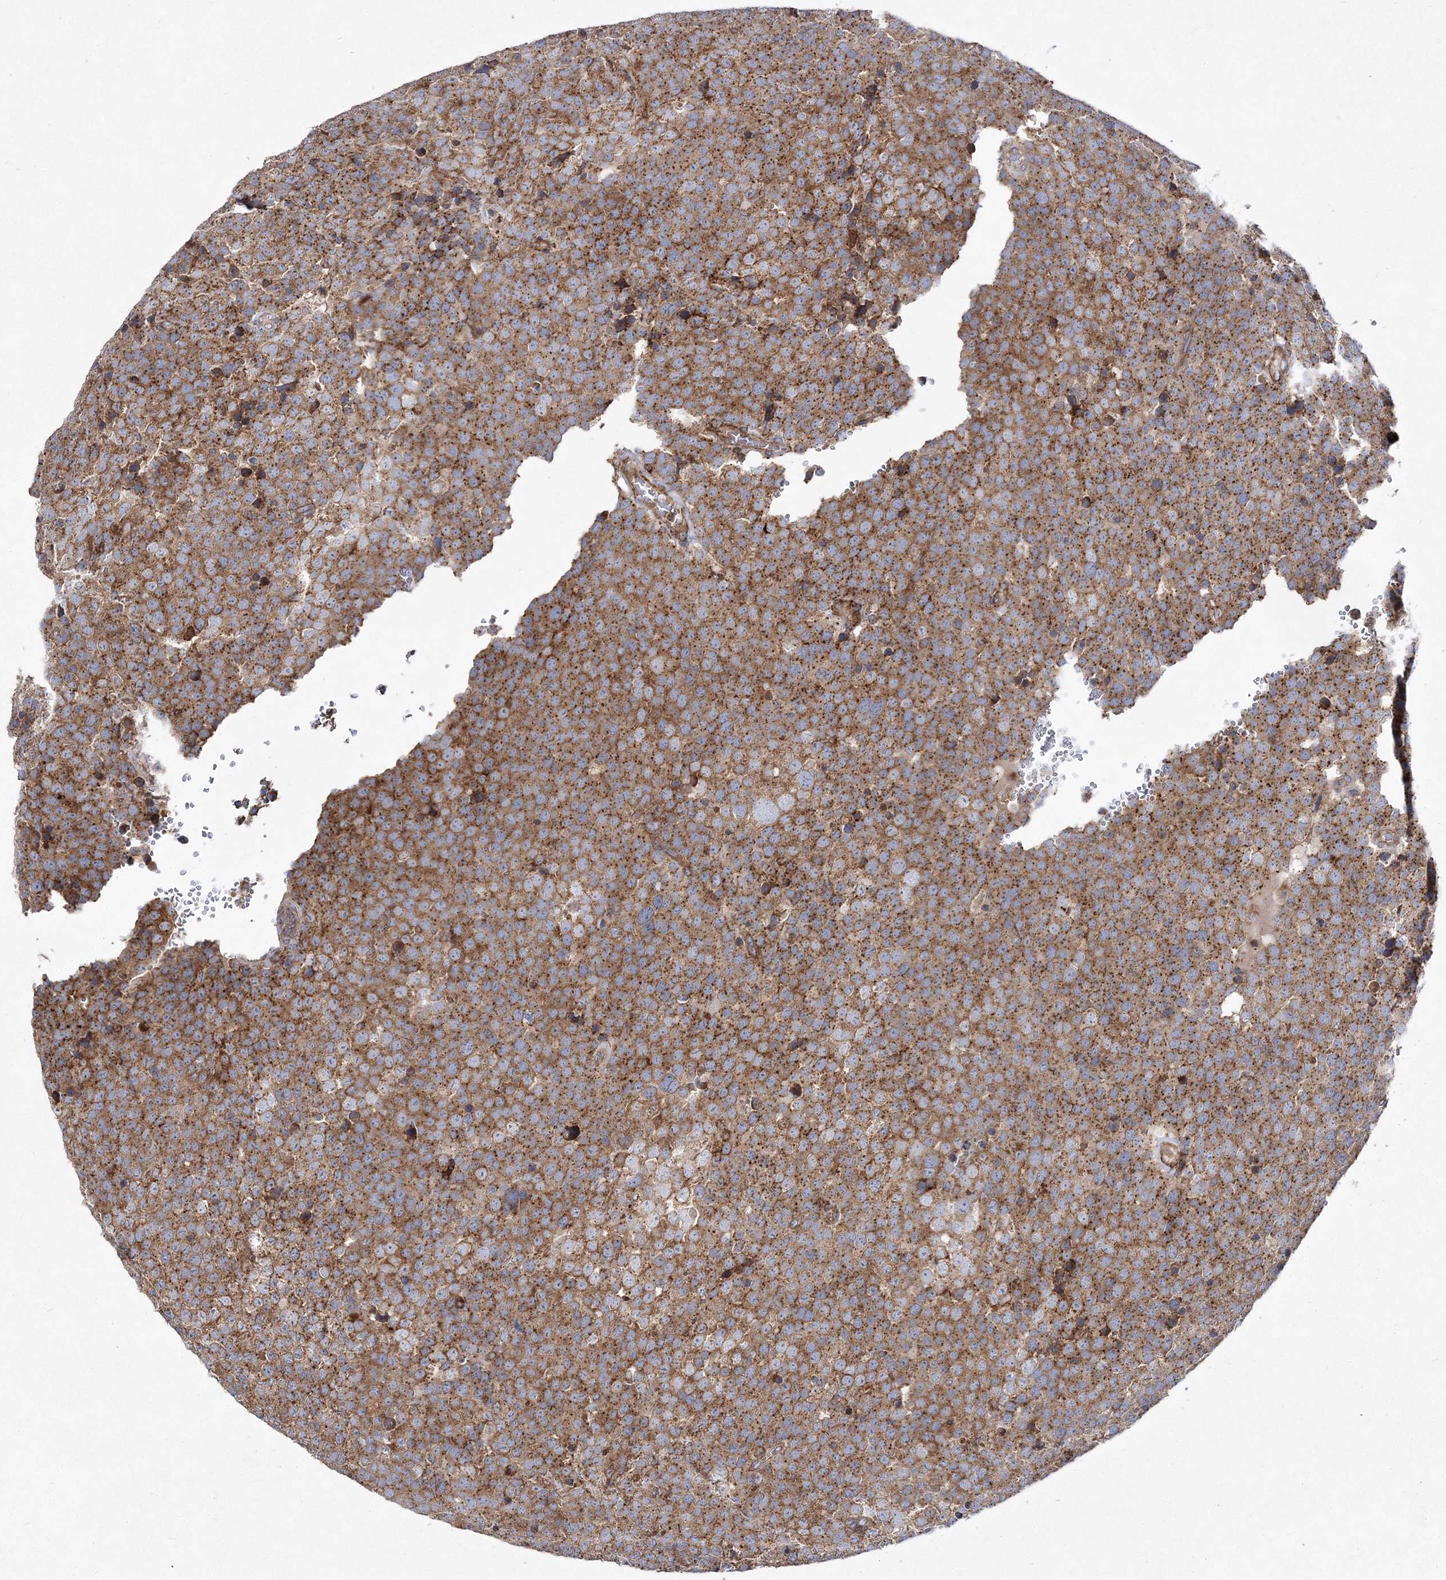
{"staining": {"intensity": "moderate", "quantity": ">75%", "location": "cytoplasmic/membranous"}, "tissue": "testis cancer", "cell_type": "Tumor cells", "image_type": "cancer", "snomed": [{"axis": "morphology", "description": "Seminoma, NOS"}, {"axis": "topography", "description": "Testis"}], "caption": "Immunohistochemical staining of human testis cancer (seminoma) demonstrates medium levels of moderate cytoplasmic/membranous staining in about >75% of tumor cells. (DAB IHC with brightfield microscopy, high magnification).", "gene": "DNAJC13", "patient": {"sex": "male", "age": 71}}